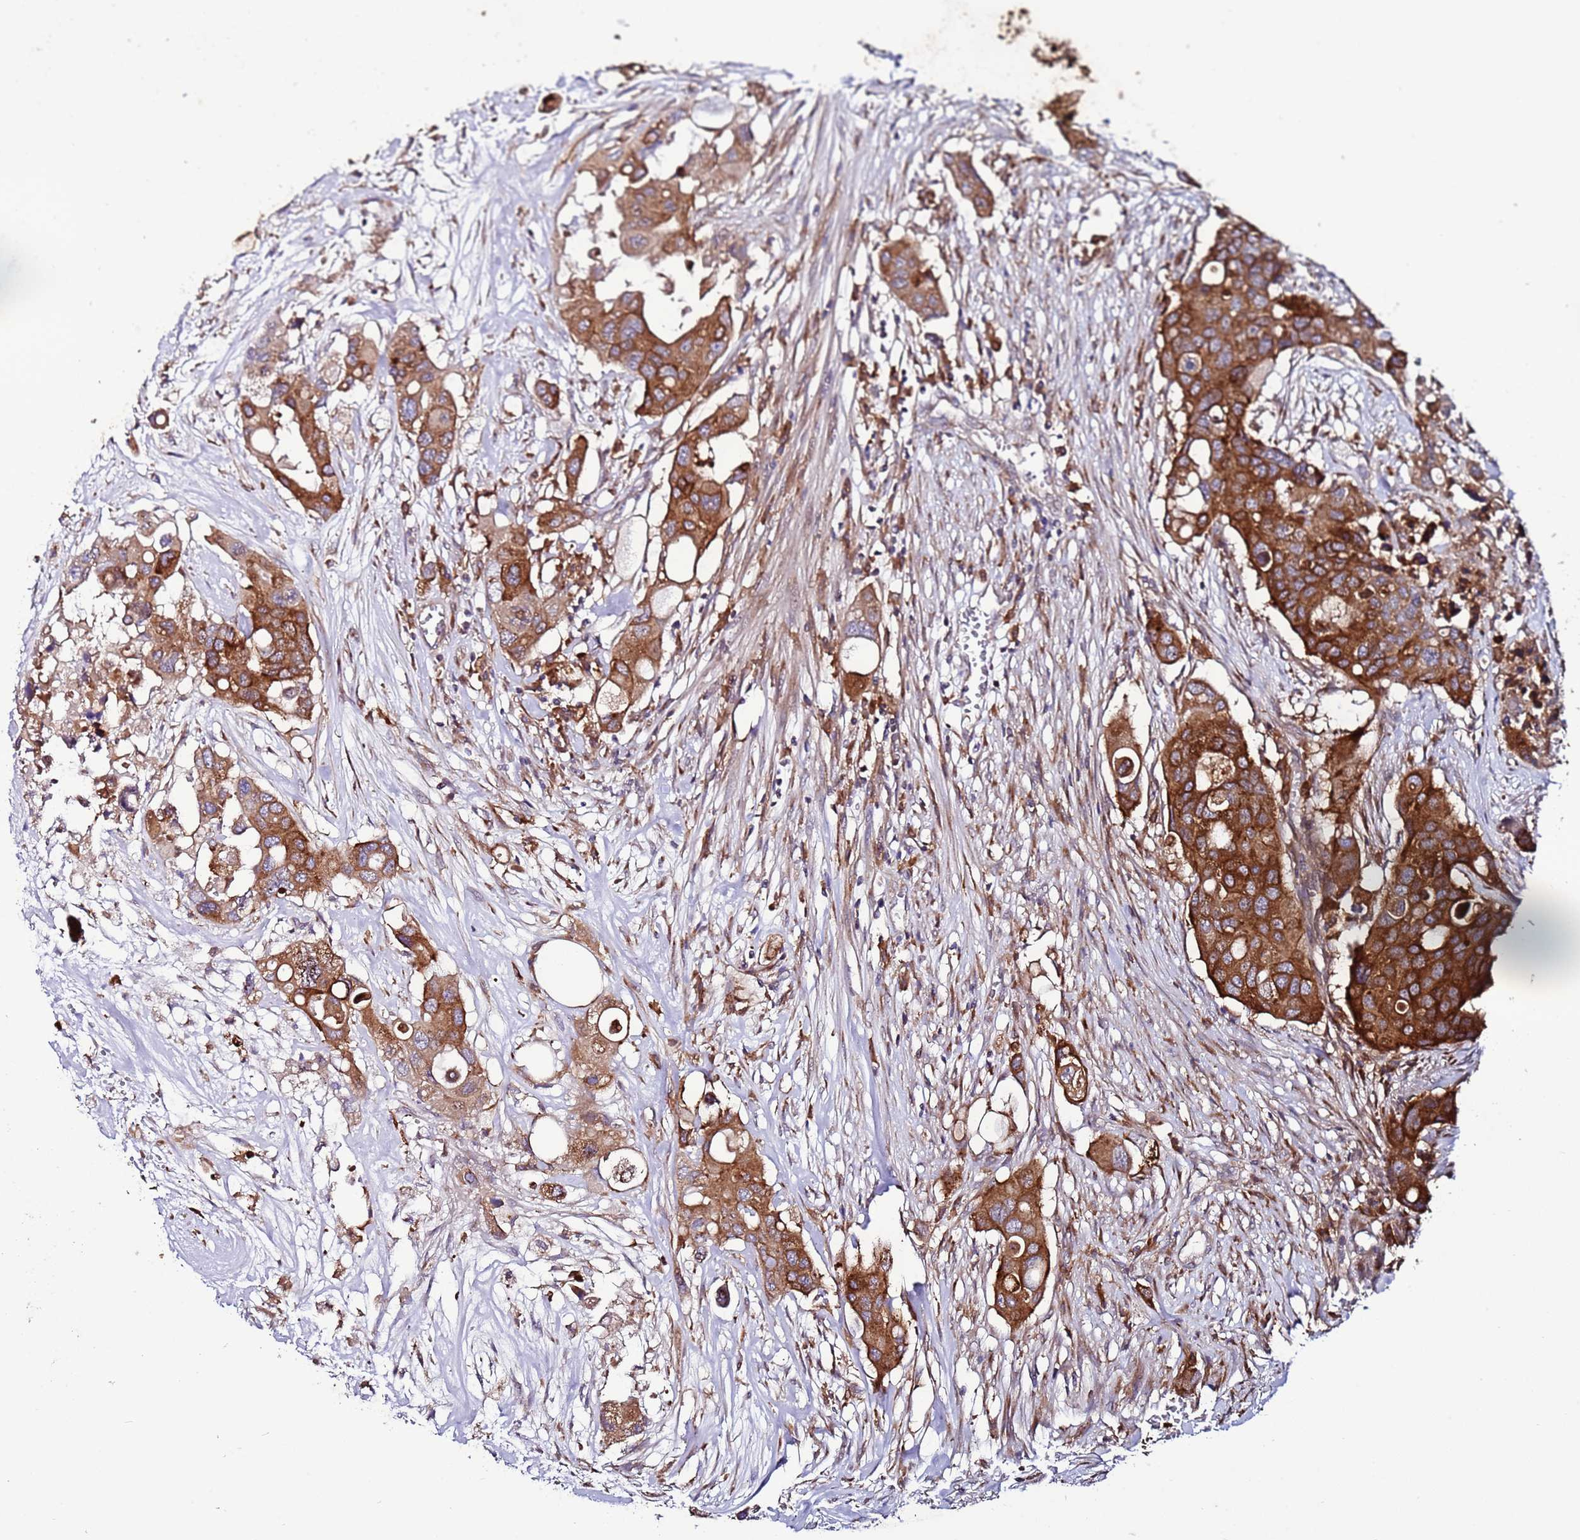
{"staining": {"intensity": "strong", "quantity": ">75%", "location": "cytoplasmic/membranous"}, "tissue": "colorectal cancer", "cell_type": "Tumor cells", "image_type": "cancer", "snomed": [{"axis": "morphology", "description": "Adenocarcinoma, NOS"}, {"axis": "topography", "description": "Colon"}], "caption": "Human adenocarcinoma (colorectal) stained with a protein marker displays strong staining in tumor cells.", "gene": "TMEM176B", "patient": {"sex": "male", "age": 77}}